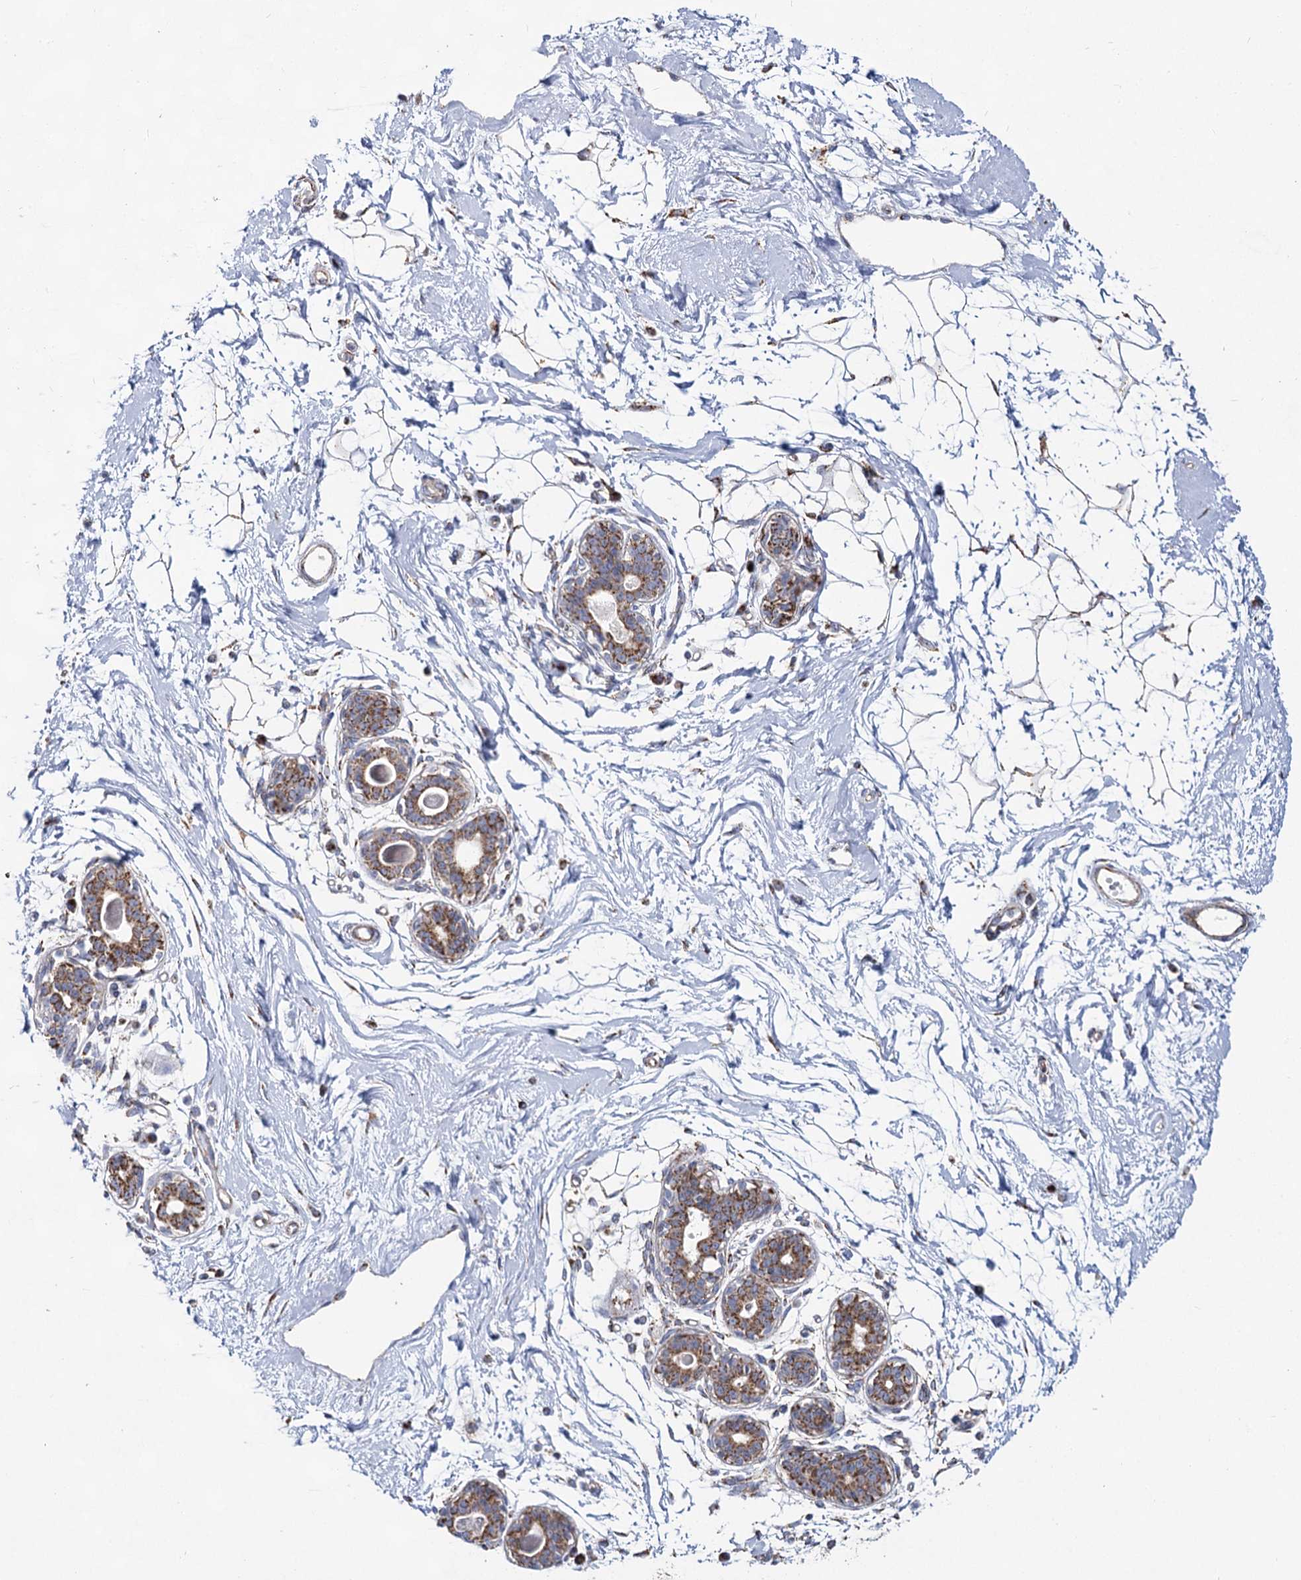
{"staining": {"intensity": "weak", "quantity": "25%-75%", "location": "cytoplasmic/membranous"}, "tissue": "breast", "cell_type": "Adipocytes", "image_type": "normal", "snomed": [{"axis": "morphology", "description": "Normal tissue, NOS"}, {"axis": "topography", "description": "Breast"}], "caption": "Protein staining of benign breast demonstrates weak cytoplasmic/membranous expression in approximately 25%-75% of adipocytes.", "gene": "CCDC73", "patient": {"sex": "female", "age": 45}}